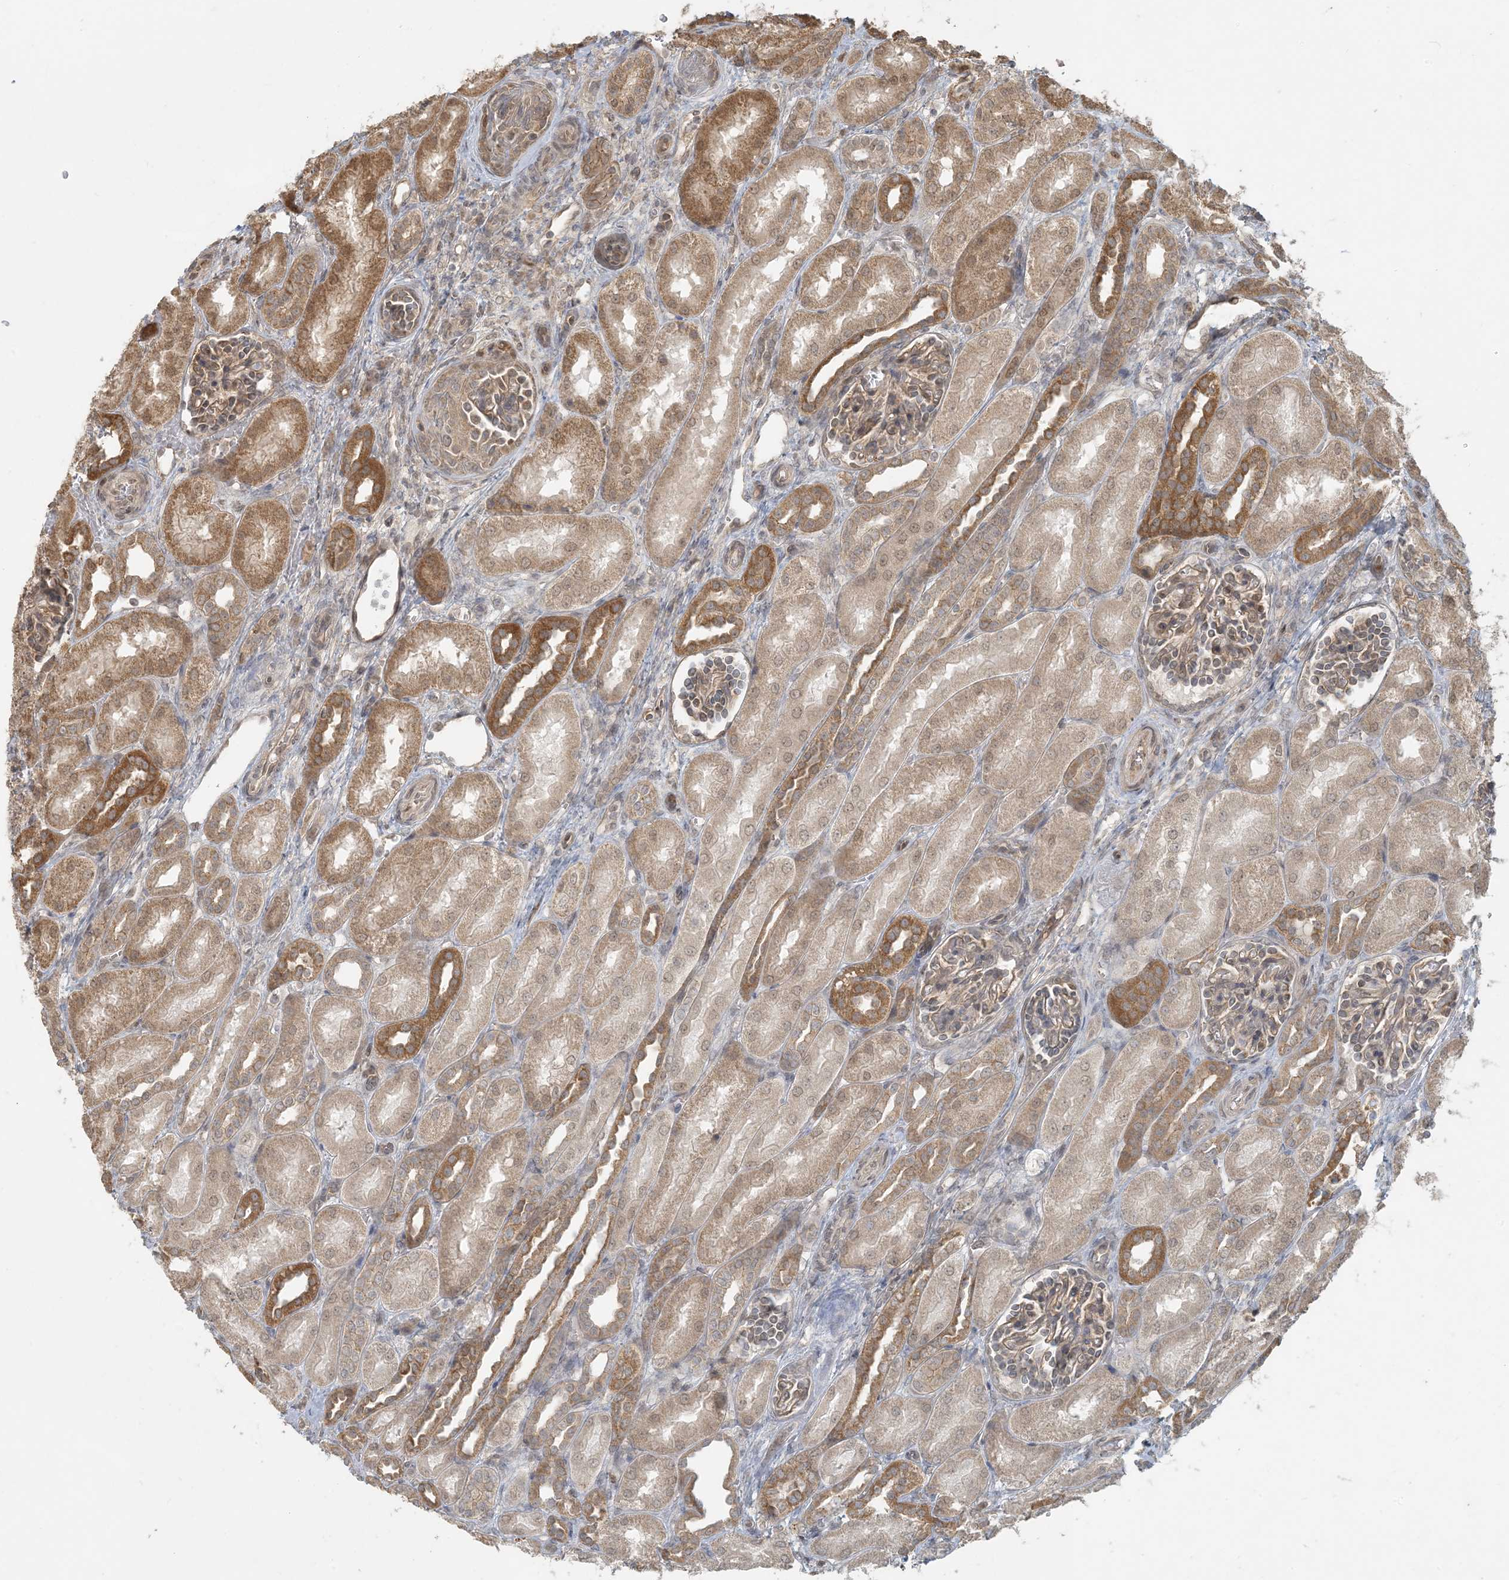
{"staining": {"intensity": "moderate", "quantity": "25%-75%", "location": "cytoplasmic/membranous"}, "tissue": "kidney", "cell_type": "Cells in glomeruli", "image_type": "normal", "snomed": [{"axis": "morphology", "description": "Normal tissue, NOS"}, {"axis": "morphology", "description": "Neoplasm, malignant, NOS"}, {"axis": "topography", "description": "Kidney"}], "caption": "A photomicrograph showing moderate cytoplasmic/membranous positivity in about 25%-75% of cells in glomeruli in unremarkable kidney, as visualized by brown immunohistochemical staining.", "gene": "BCORL1", "patient": {"sex": "female", "age": 1}}